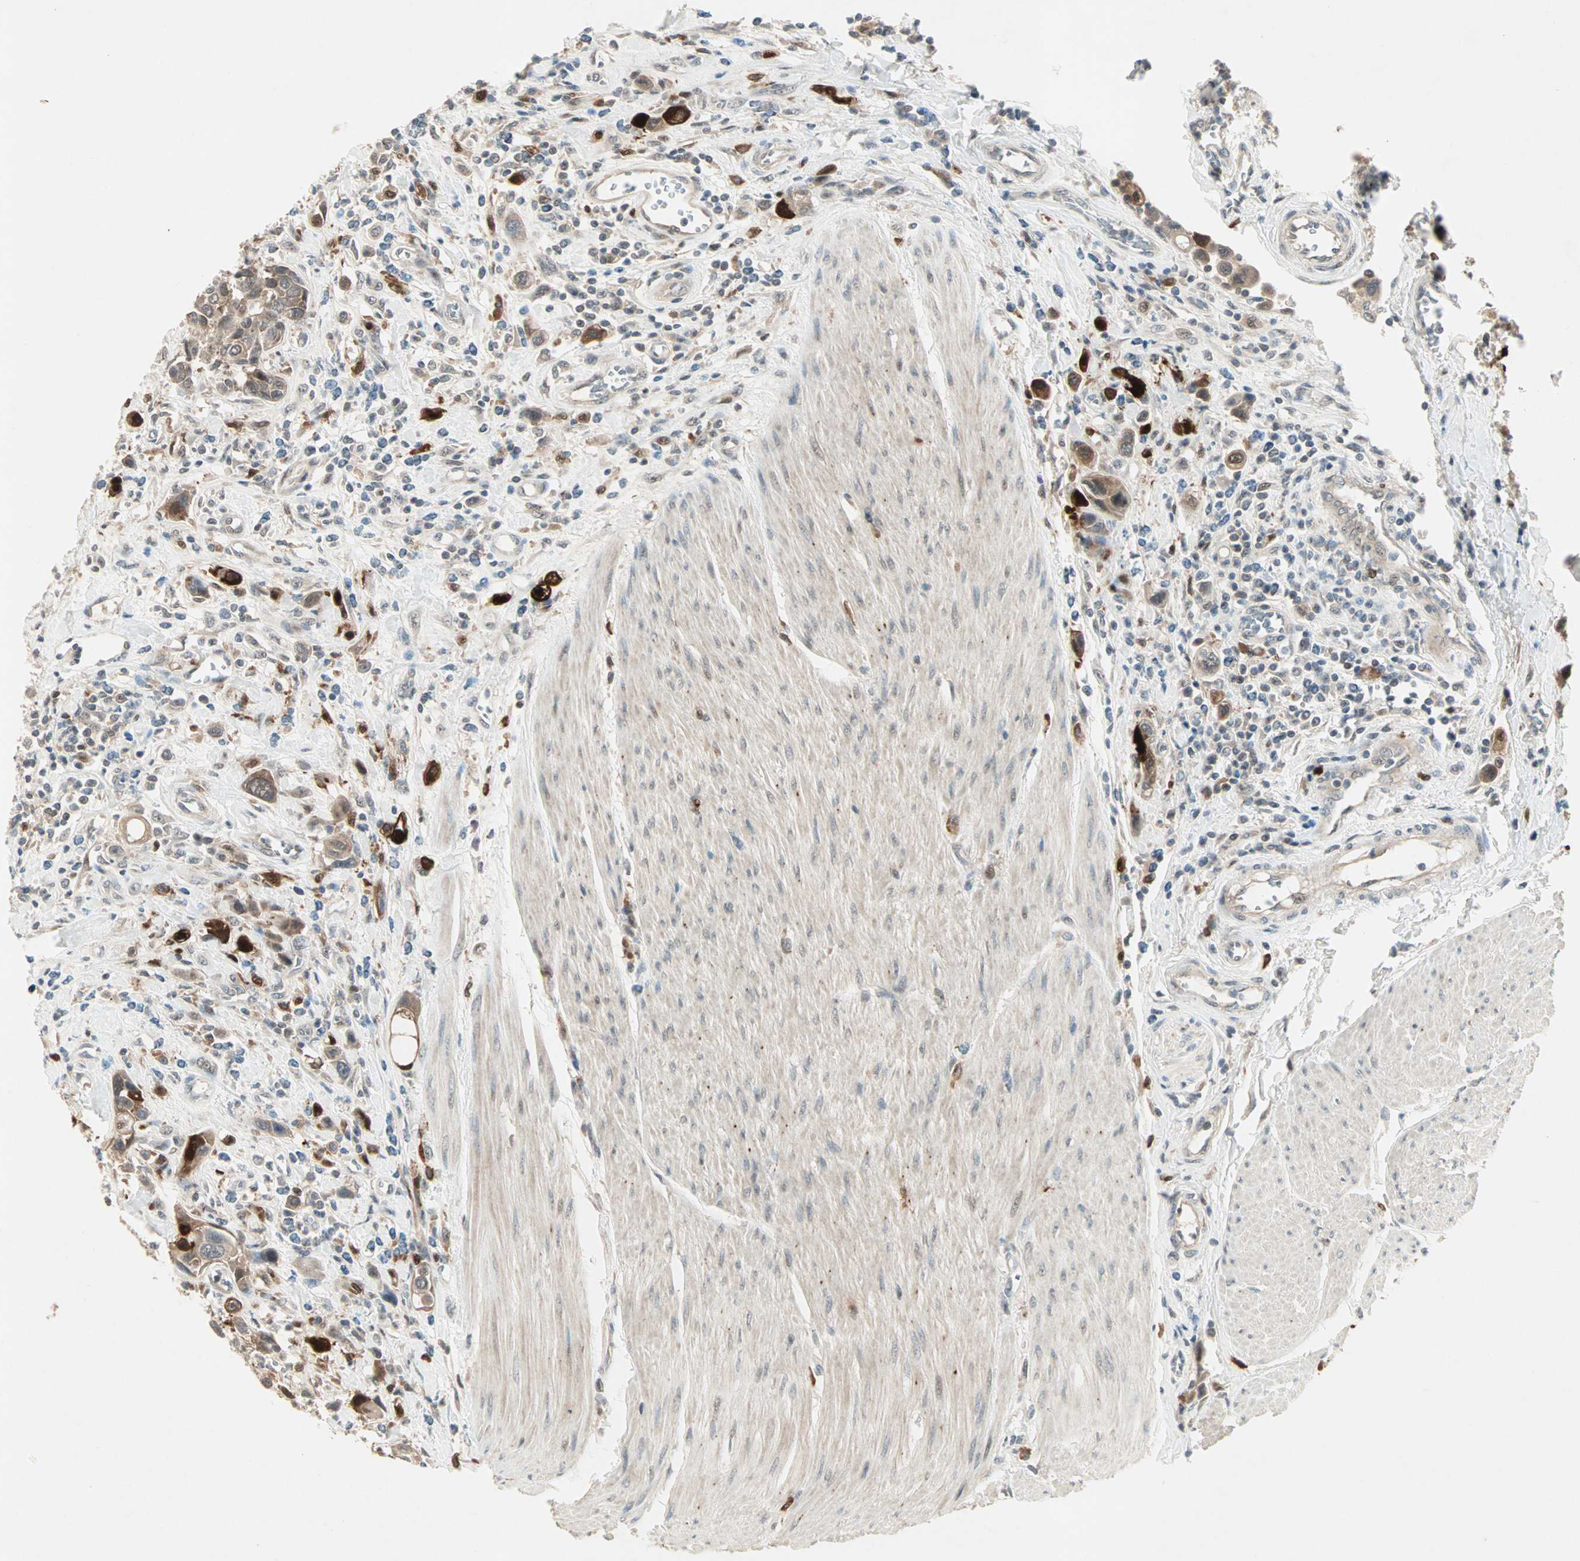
{"staining": {"intensity": "weak", "quantity": ">75%", "location": "cytoplasmic/membranous"}, "tissue": "urothelial cancer", "cell_type": "Tumor cells", "image_type": "cancer", "snomed": [{"axis": "morphology", "description": "Urothelial carcinoma, High grade"}, {"axis": "topography", "description": "Urinary bladder"}], "caption": "Urothelial carcinoma (high-grade) was stained to show a protein in brown. There is low levels of weak cytoplasmic/membranous expression in about >75% of tumor cells.", "gene": "RTL6", "patient": {"sex": "male", "age": 50}}